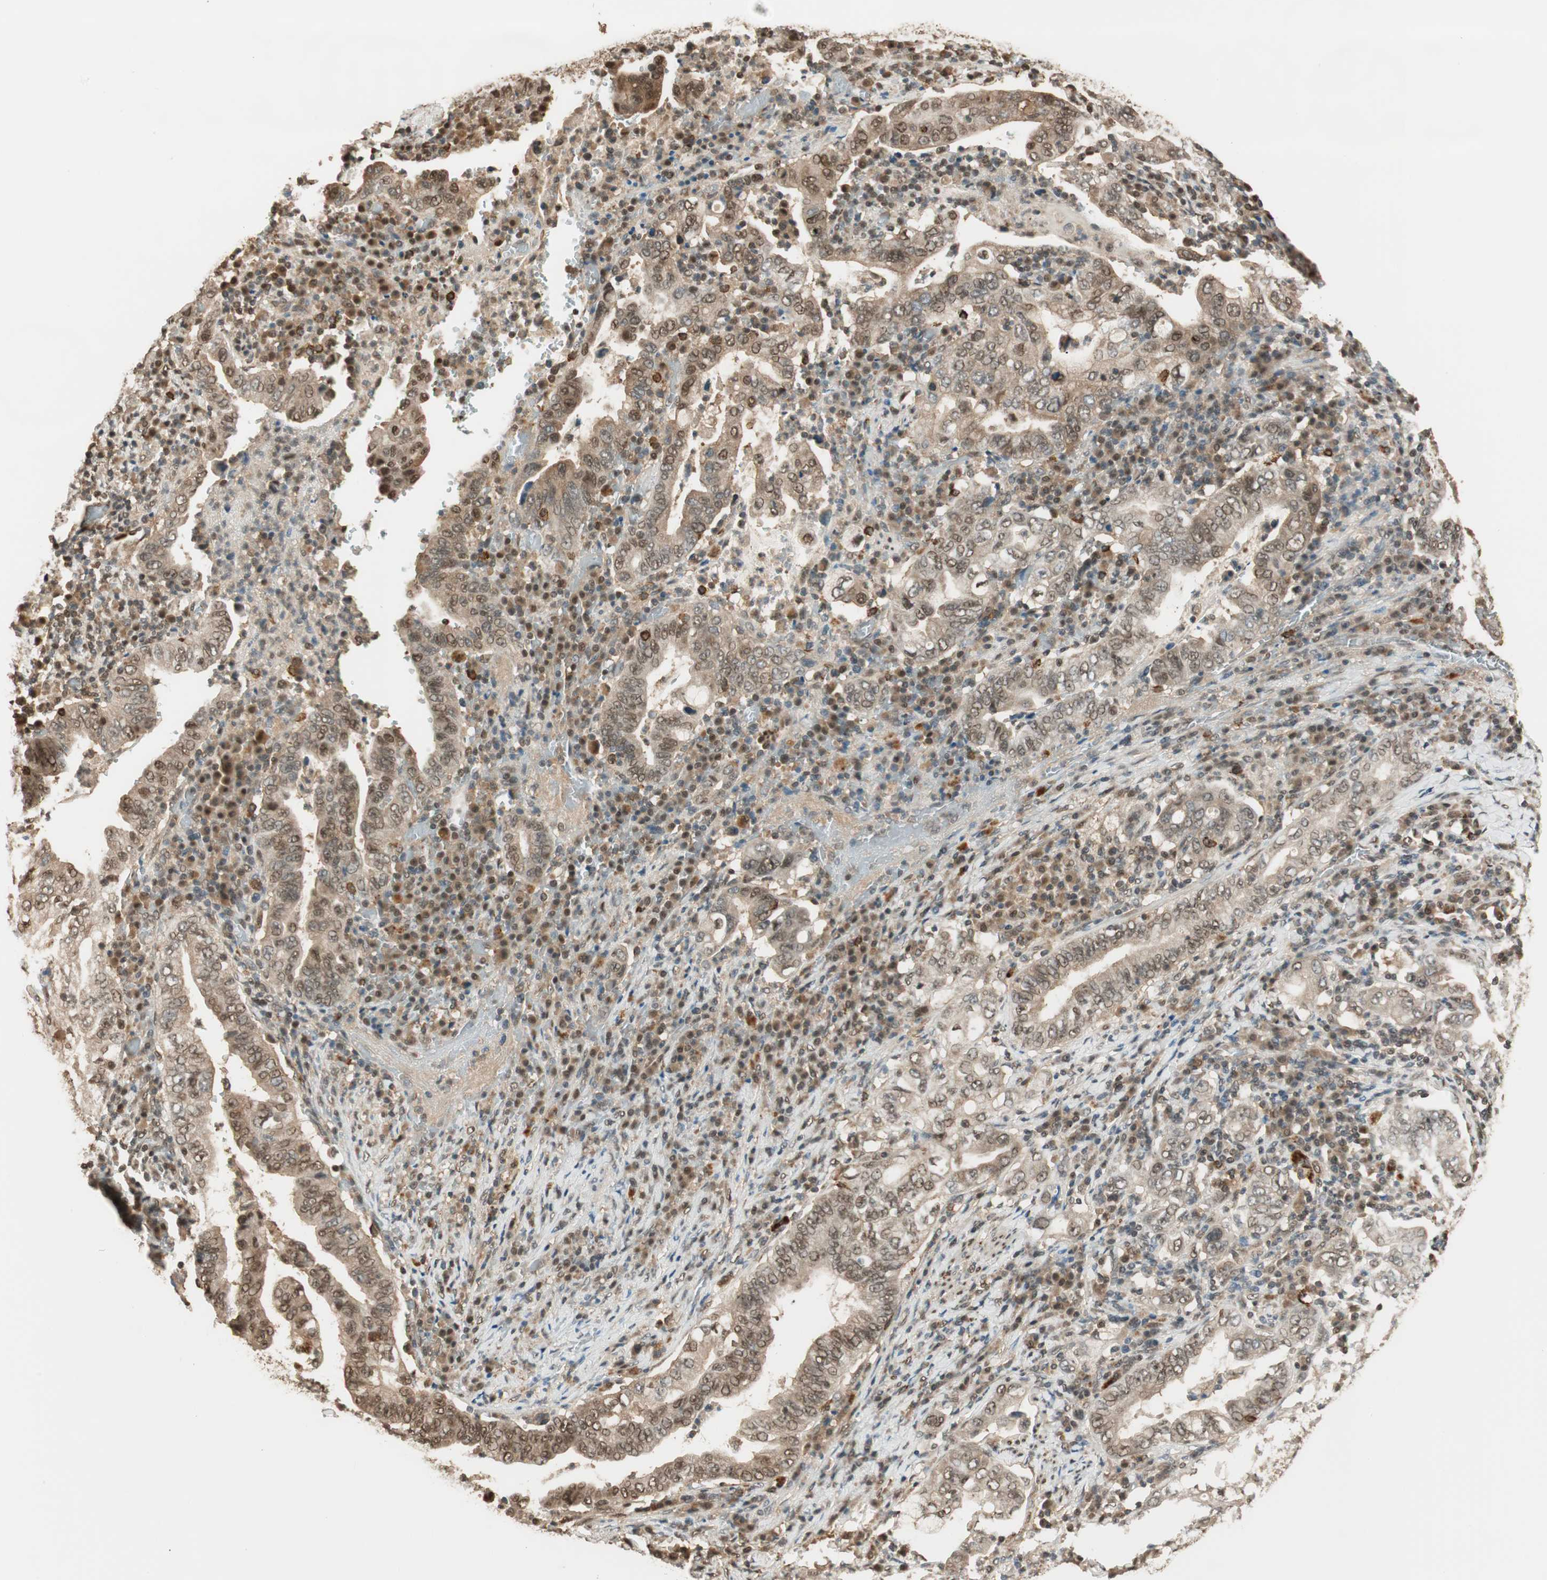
{"staining": {"intensity": "moderate", "quantity": ">75%", "location": "cytoplasmic/membranous,nuclear"}, "tissue": "stomach cancer", "cell_type": "Tumor cells", "image_type": "cancer", "snomed": [{"axis": "morphology", "description": "Normal tissue, NOS"}, {"axis": "morphology", "description": "Adenocarcinoma, NOS"}, {"axis": "topography", "description": "Esophagus"}, {"axis": "topography", "description": "Stomach, upper"}, {"axis": "topography", "description": "Peripheral nerve tissue"}], "caption": "A photomicrograph showing moderate cytoplasmic/membranous and nuclear positivity in approximately >75% of tumor cells in stomach cancer (adenocarcinoma), as visualized by brown immunohistochemical staining.", "gene": "ZNF443", "patient": {"sex": "male", "age": 62}}